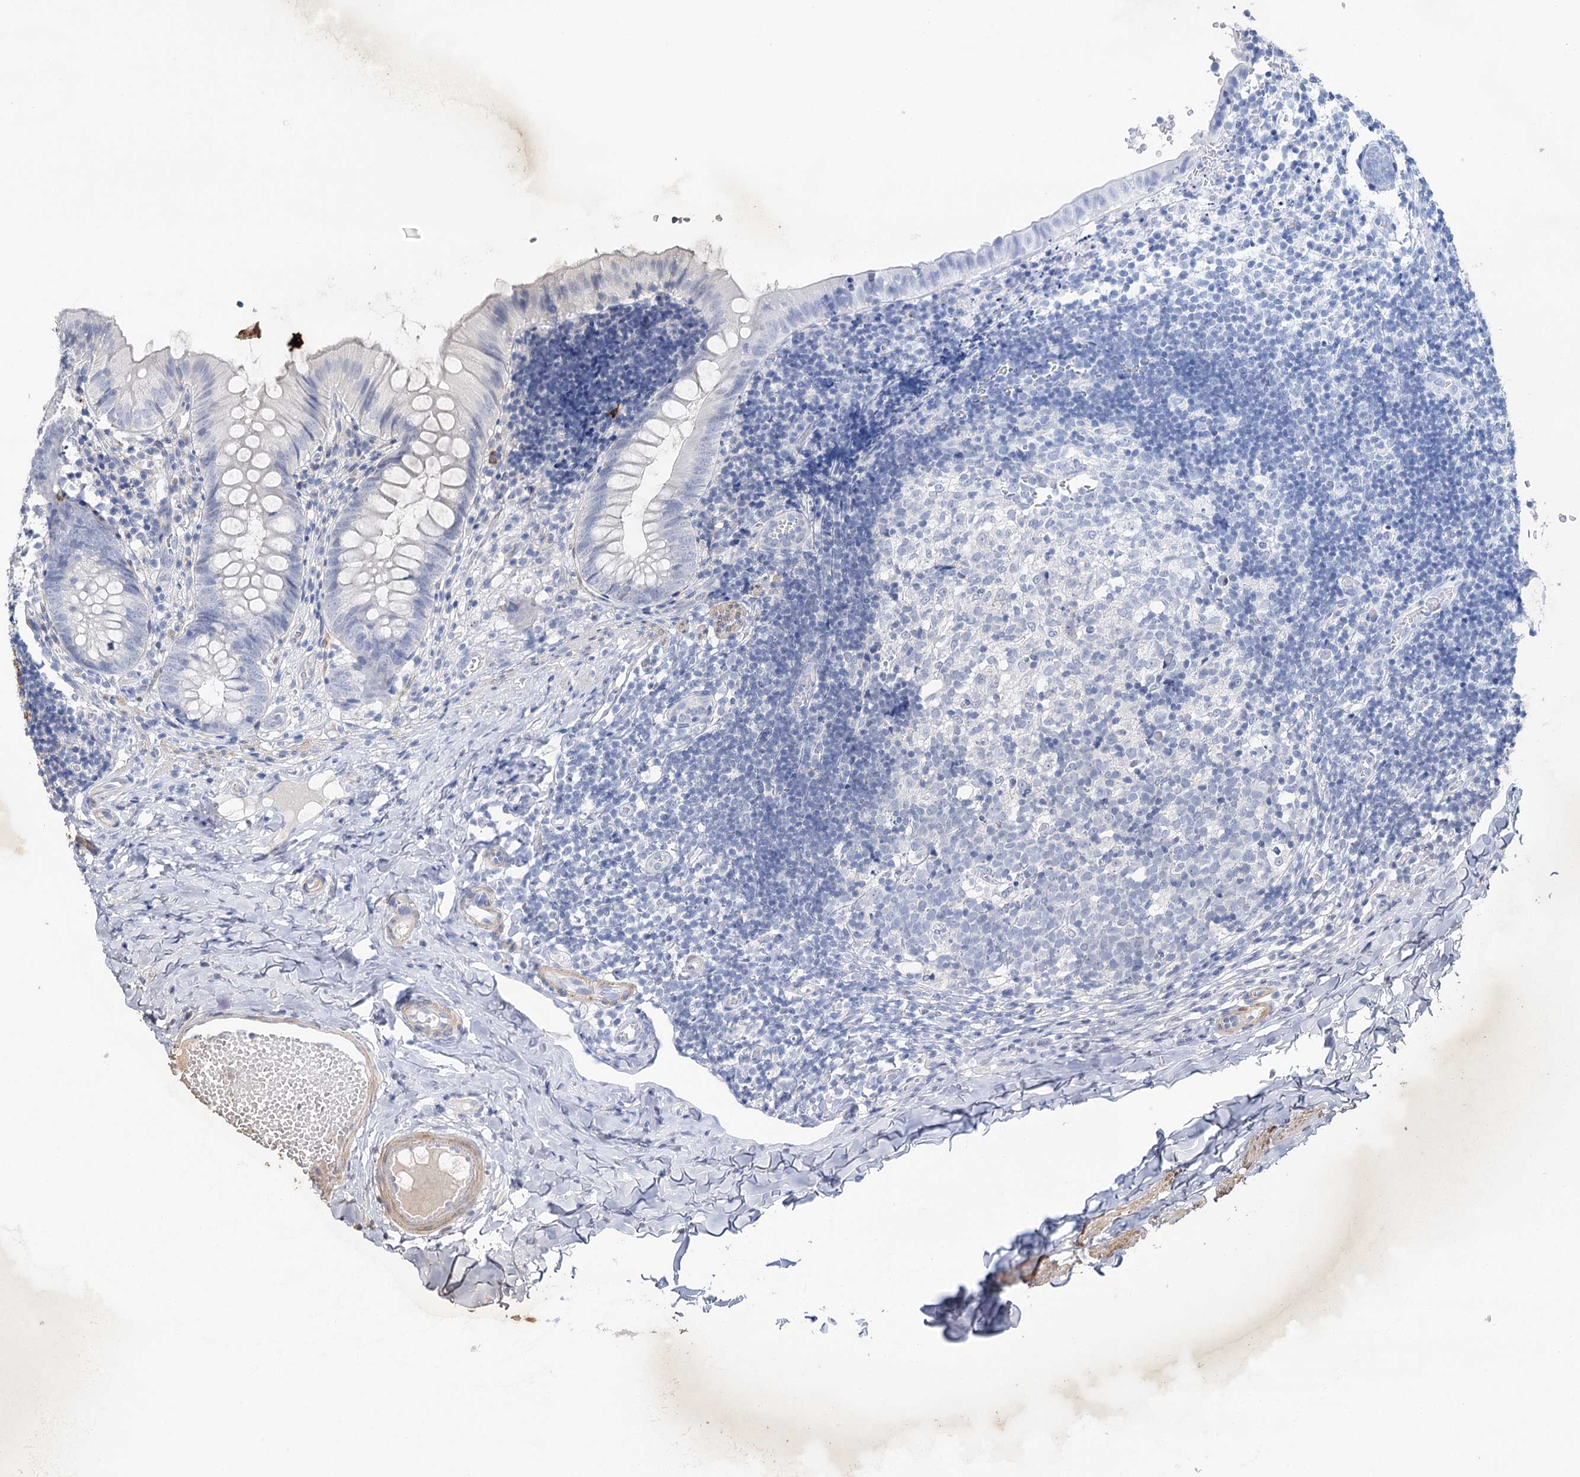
{"staining": {"intensity": "negative", "quantity": "none", "location": "none"}, "tissue": "appendix", "cell_type": "Glandular cells", "image_type": "normal", "snomed": [{"axis": "morphology", "description": "Normal tissue, NOS"}, {"axis": "topography", "description": "Appendix"}], "caption": "High power microscopy photomicrograph of an immunohistochemistry (IHC) micrograph of normal appendix, revealing no significant positivity in glandular cells. (IHC, brightfield microscopy, high magnification).", "gene": "CSN3", "patient": {"sex": "male", "age": 8}}